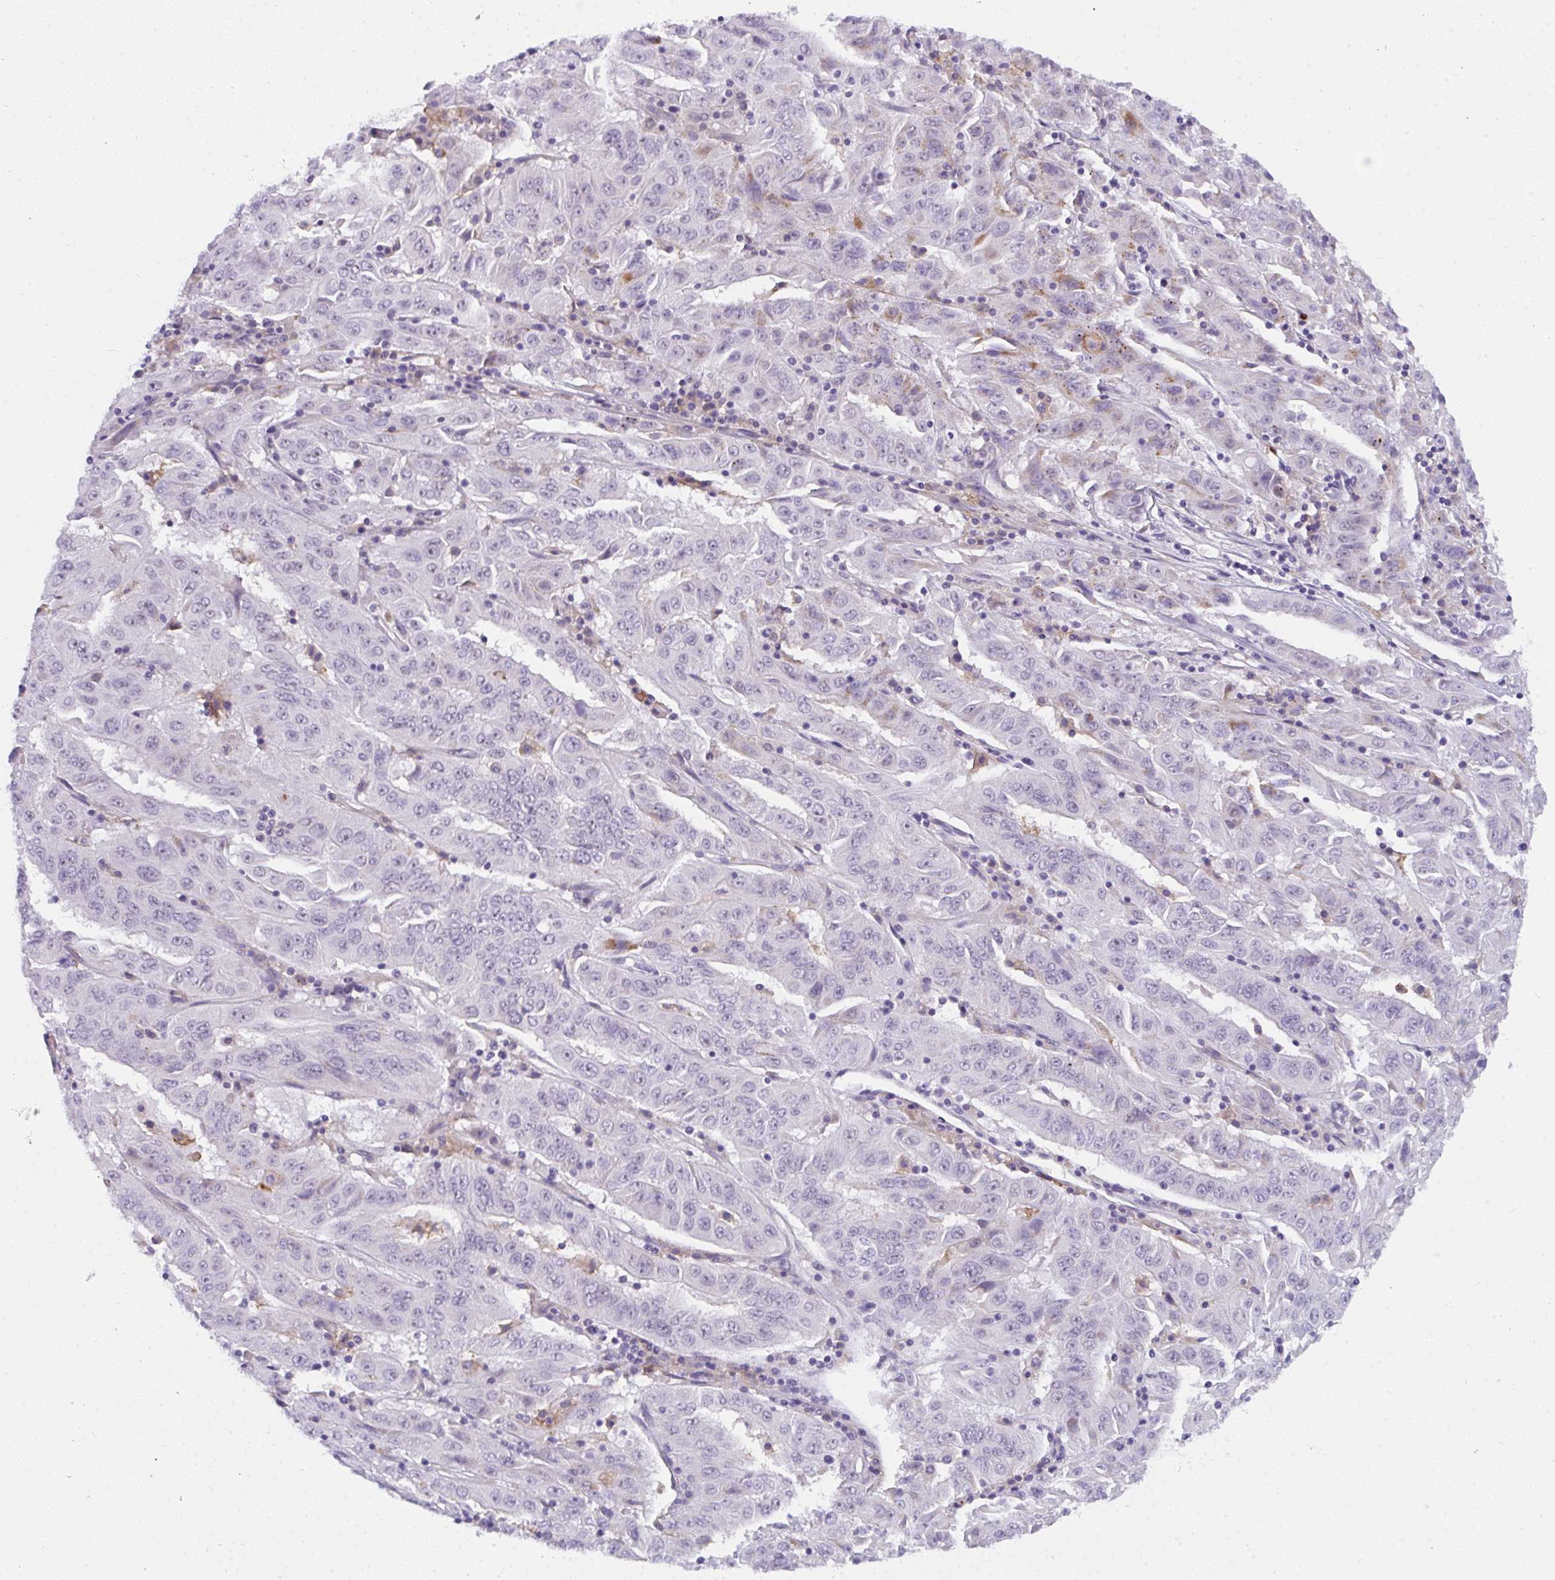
{"staining": {"intensity": "moderate", "quantity": "<25%", "location": "cytoplasmic/membranous"}, "tissue": "pancreatic cancer", "cell_type": "Tumor cells", "image_type": "cancer", "snomed": [{"axis": "morphology", "description": "Adenocarcinoma, NOS"}, {"axis": "topography", "description": "Pancreas"}], "caption": "Protein expression analysis of human adenocarcinoma (pancreatic) reveals moderate cytoplasmic/membranous staining in about <25% of tumor cells.", "gene": "CDK13", "patient": {"sex": "male", "age": 63}}